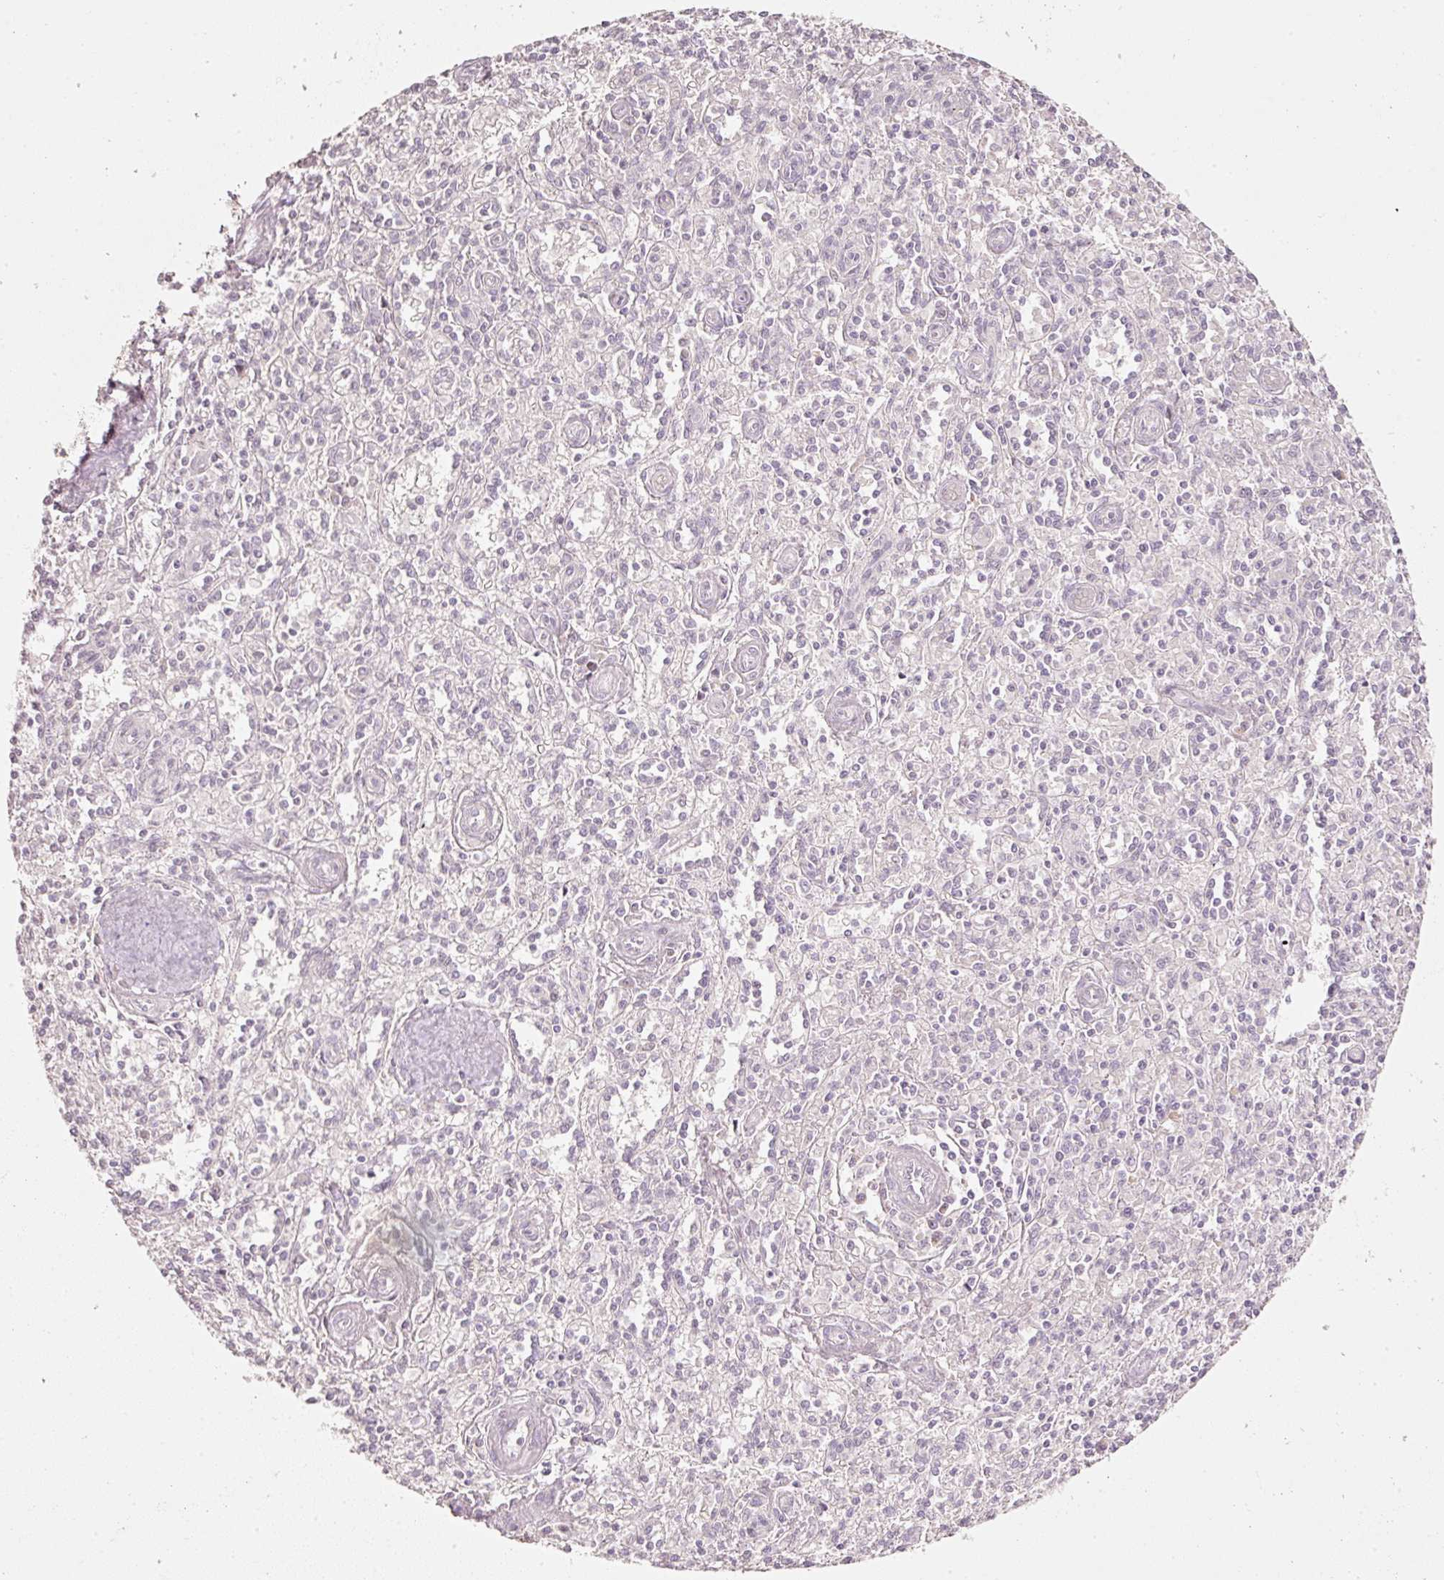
{"staining": {"intensity": "negative", "quantity": "none", "location": "none"}, "tissue": "spleen", "cell_type": "Cells in red pulp", "image_type": "normal", "snomed": [{"axis": "morphology", "description": "Normal tissue, NOS"}, {"axis": "topography", "description": "Spleen"}], "caption": "This is an IHC image of normal spleen. There is no positivity in cells in red pulp.", "gene": "TOB2", "patient": {"sex": "female", "age": 70}}